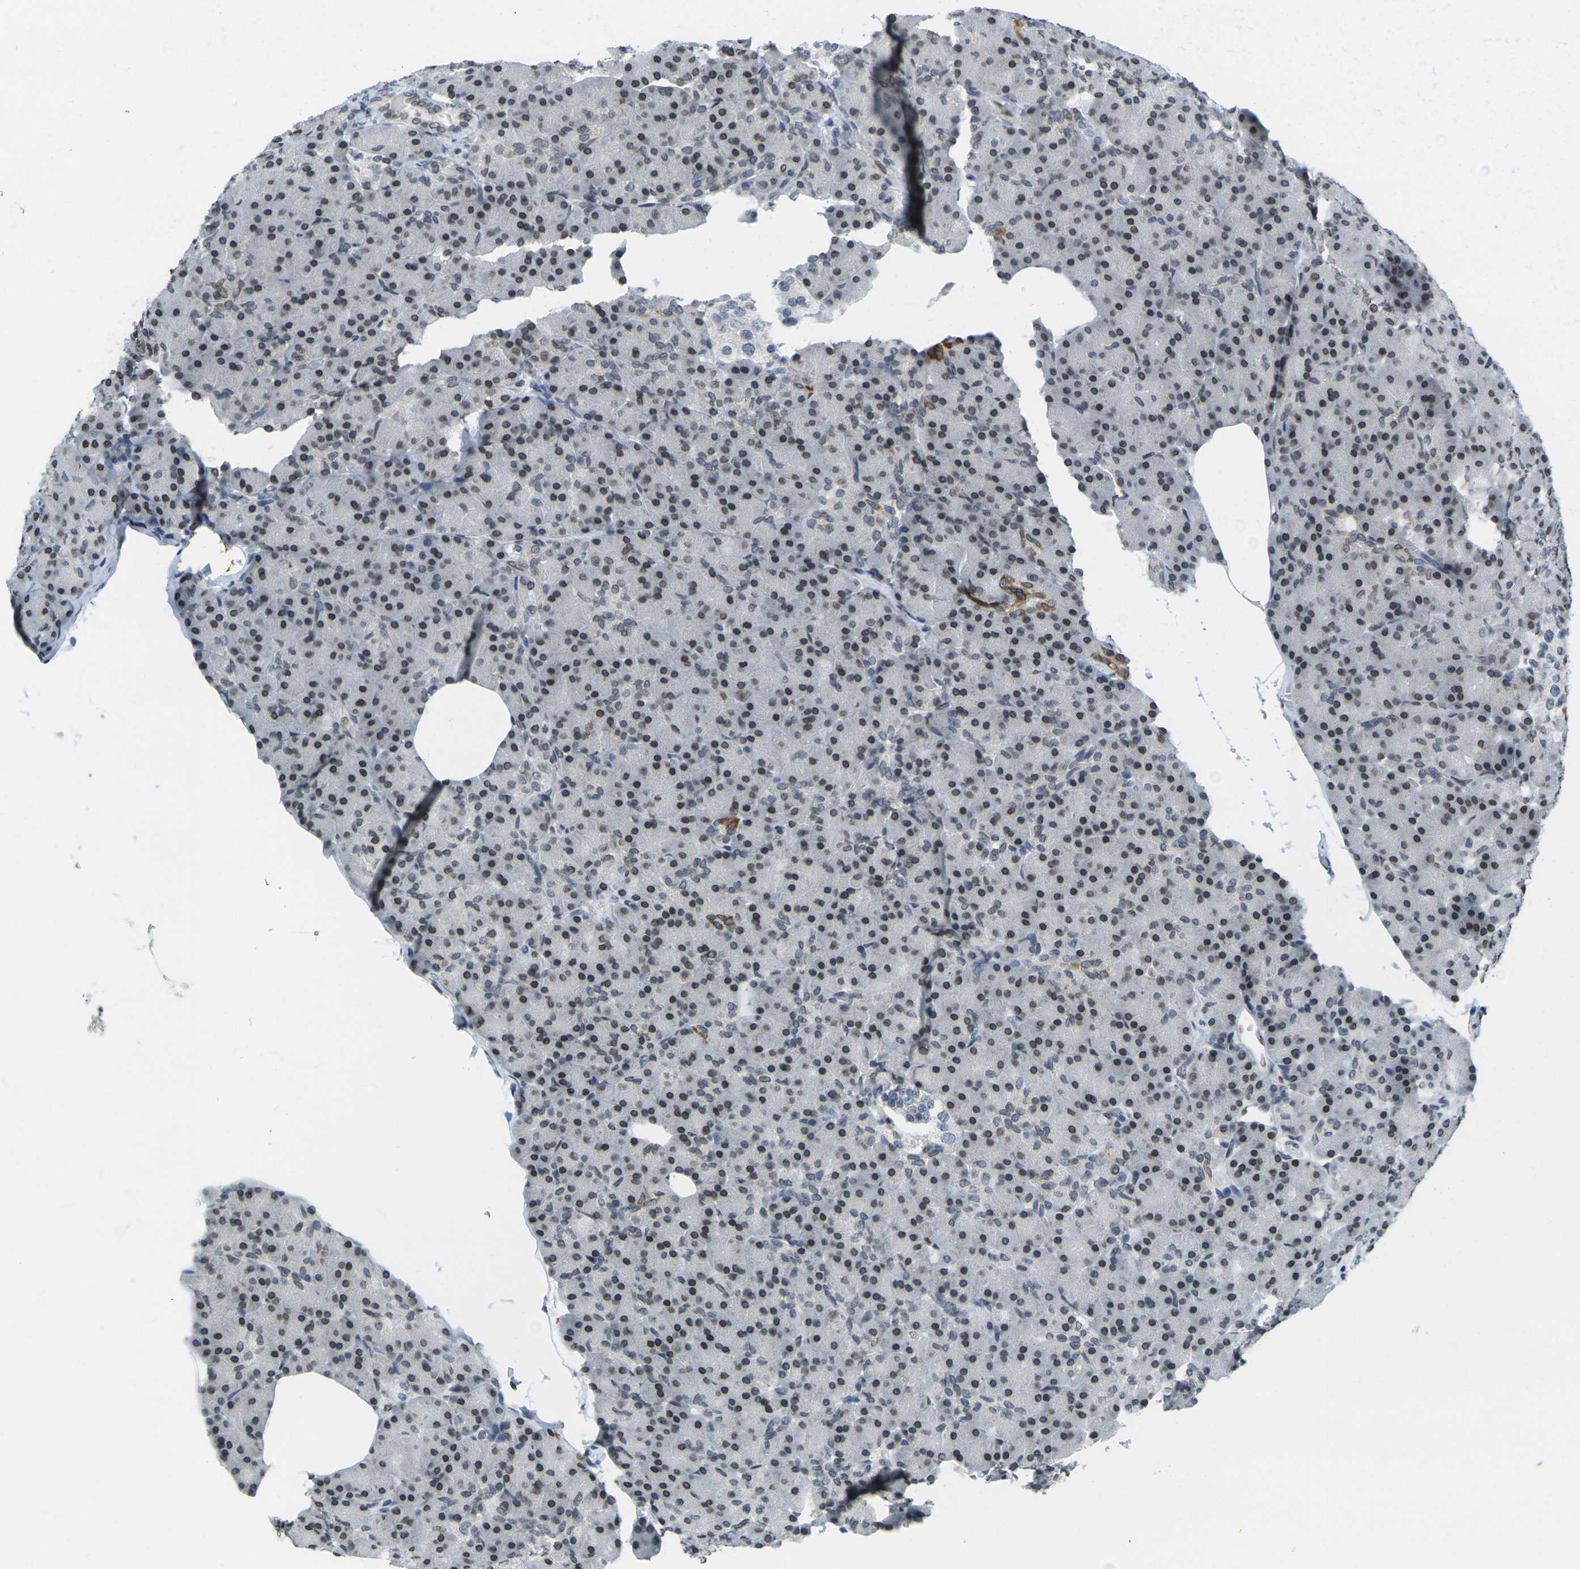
{"staining": {"intensity": "moderate", "quantity": "25%-75%", "location": "cytoplasmic/membranous,nuclear"}, "tissue": "pancreas", "cell_type": "Exocrine glandular cells", "image_type": "normal", "snomed": [{"axis": "morphology", "description": "Normal tissue, NOS"}, {"axis": "topography", "description": "Pancreas"}], "caption": "DAB (3,3'-diaminobenzidine) immunohistochemical staining of unremarkable human pancreas shows moderate cytoplasmic/membranous,nuclear protein staining in about 25%-75% of exocrine glandular cells.", "gene": "BRDT", "patient": {"sex": "female", "age": 43}}